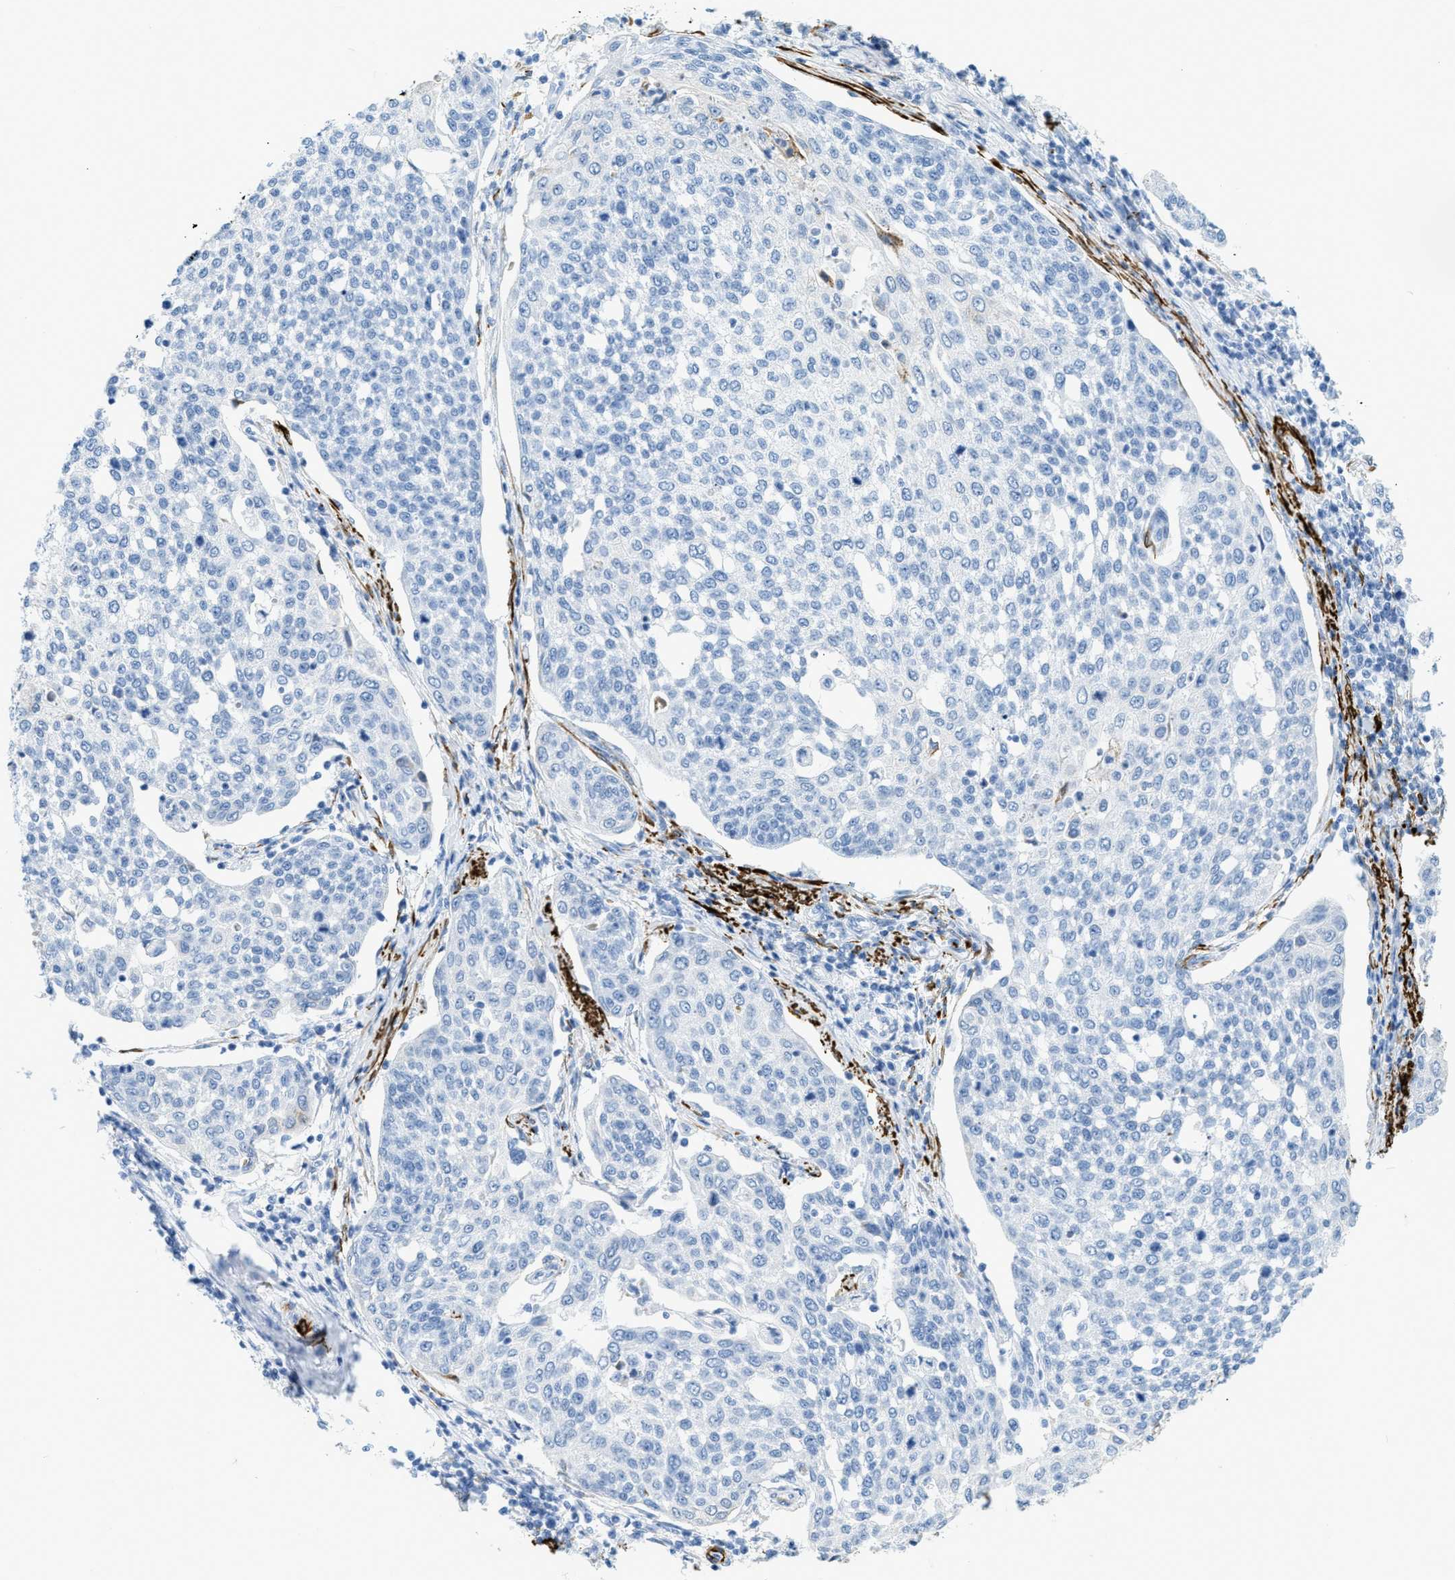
{"staining": {"intensity": "negative", "quantity": "none", "location": "none"}, "tissue": "cervical cancer", "cell_type": "Tumor cells", "image_type": "cancer", "snomed": [{"axis": "morphology", "description": "Squamous cell carcinoma, NOS"}, {"axis": "topography", "description": "Cervix"}], "caption": "Immunohistochemistry (IHC) micrograph of human squamous cell carcinoma (cervical) stained for a protein (brown), which demonstrates no expression in tumor cells.", "gene": "DES", "patient": {"sex": "female", "age": 34}}